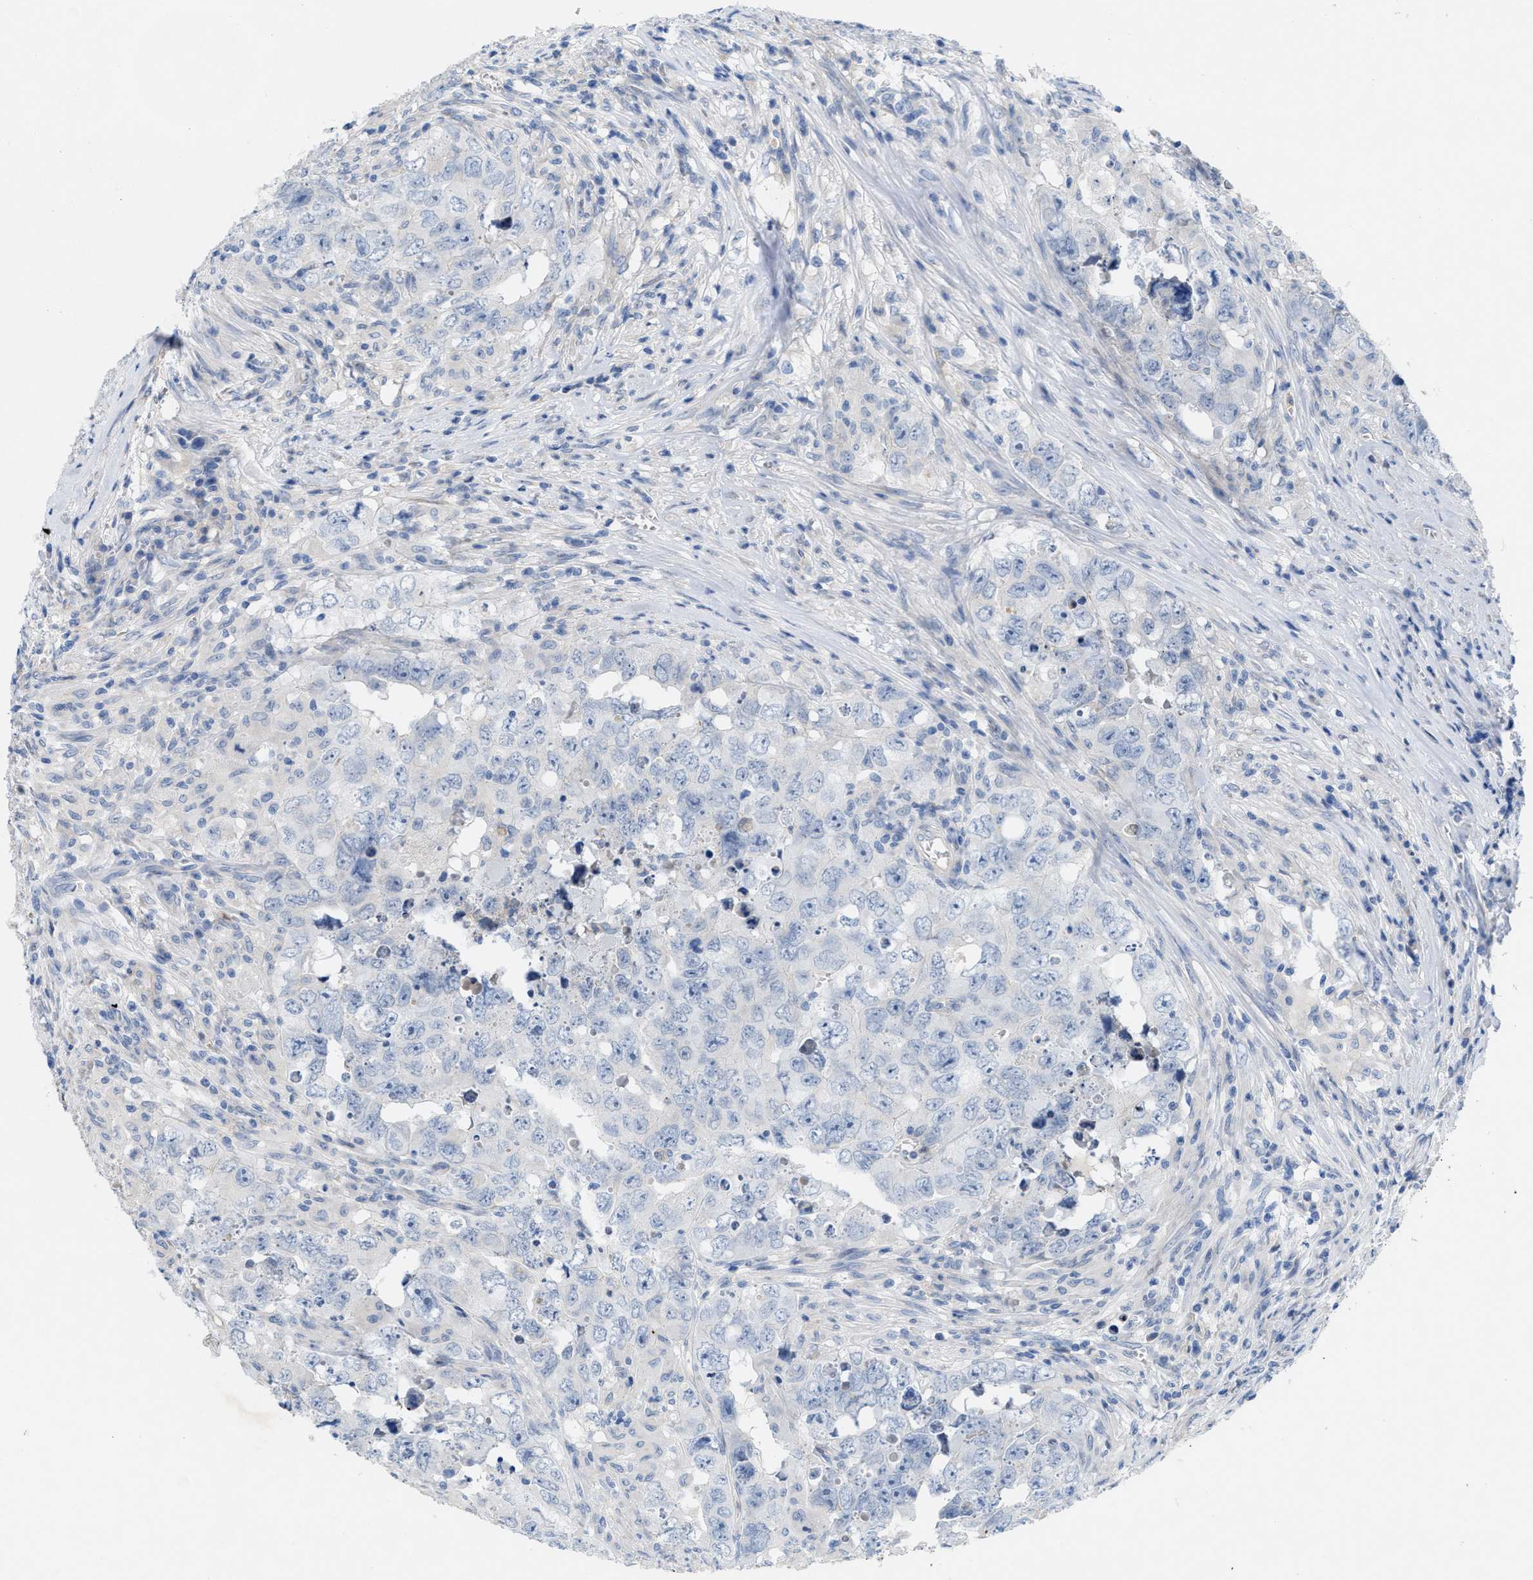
{"staining": {"intensity": "negative", "quantity": "none", "location": "none"}, "tissue": "testis cancer", "cell_type": "Tumor cells", "image_type": "cancer", "snomed": [{"axis": "morphology", "description": "Seminoma, NOS"}, {"axis": "morphology", "description": "Carcinoma, Embryonal, NOS"}, {"axis": "topography", "description": "Testis"}], "caption": "Tumor cells are negative for brown protein staining in testis cancer (embryonal carcinoma). (DAB (3,3'-diaminobenzidine) immunohistochemistry, high magnification).", "gene": "CPA2", "patient": {"sex": "male", "age": 43}}